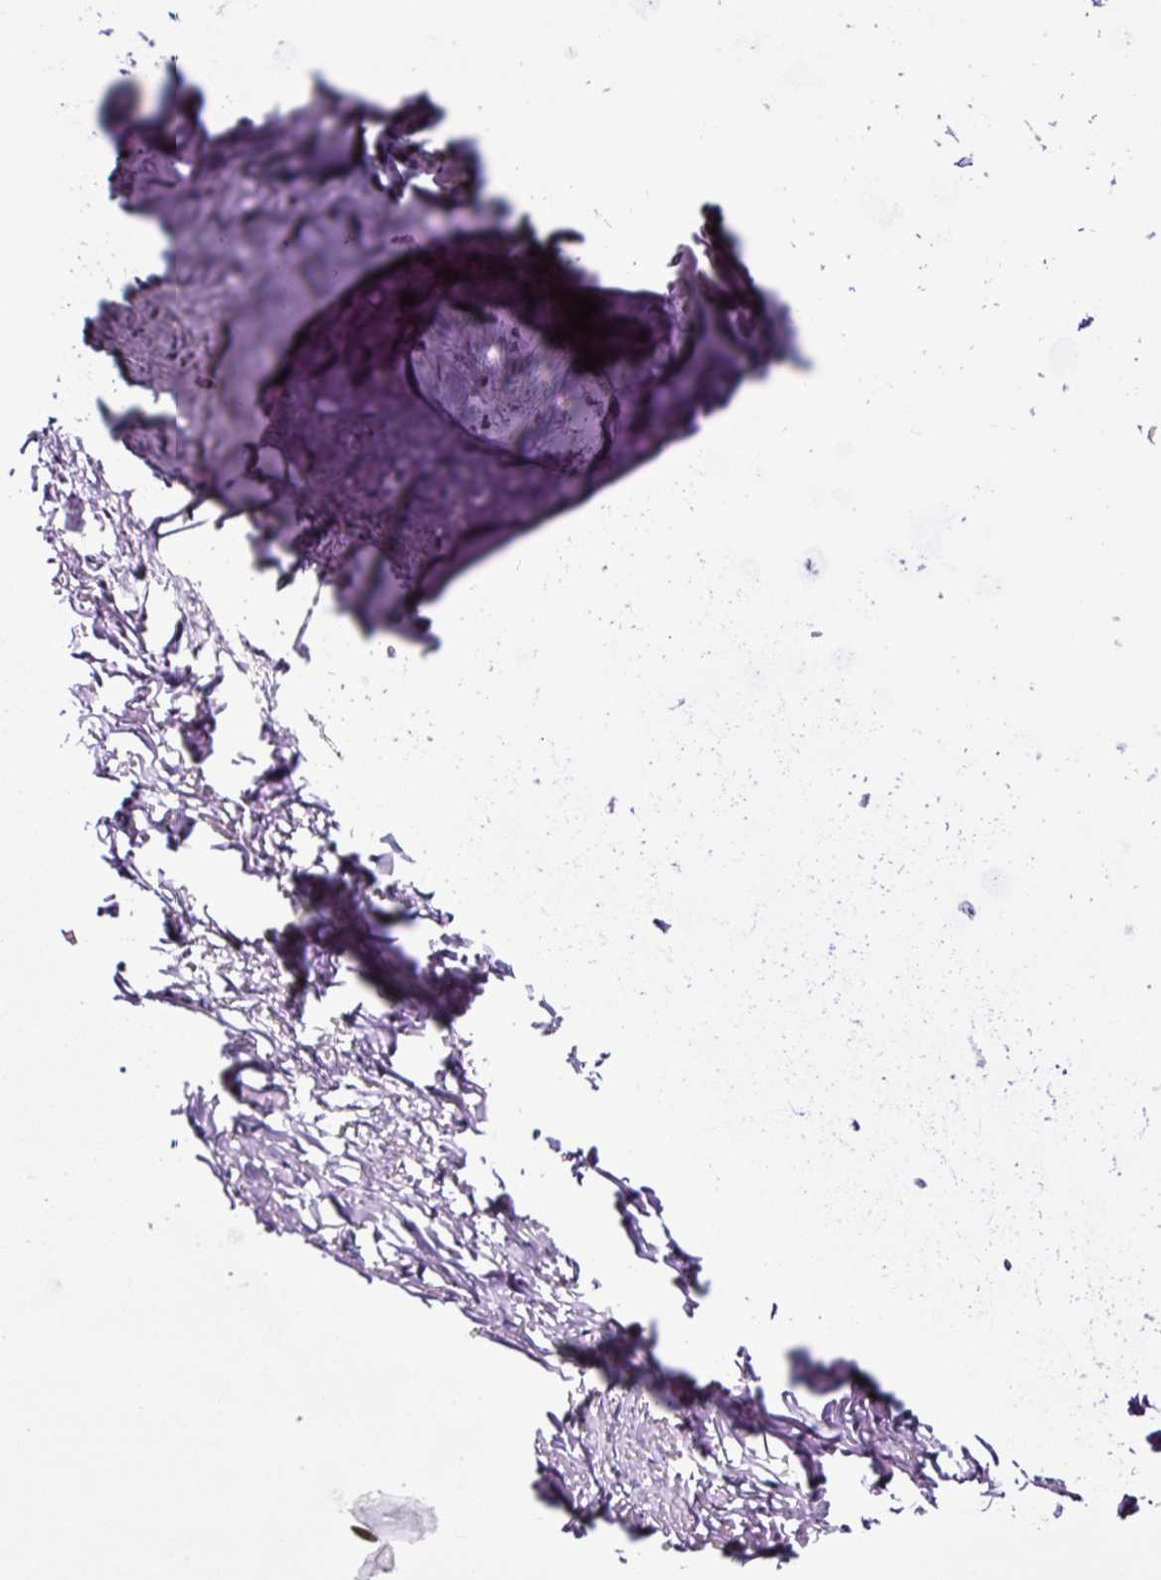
{"staining": {"intensity": "negative", "quantity": "none", "location": "none"}, "tissue": "adipose tissue", "cell_type": "Adipocytes", "image_type": "normal", "snomed": [{"axis": "morphology", "description": "Normal tissue, NOS"}, {"axis": "topography", "description": "Bronchus"}], "caption": "Photomicrograph shows no significant protein staining in adipocytes of benign adipose tissue. (Brightfield microscopy of DAB (3,3'-diaminobenzidine) immunohistochemistry at high magnification).", "gene": "NOM1", "patient": {"sex": "male", "age": 70}}